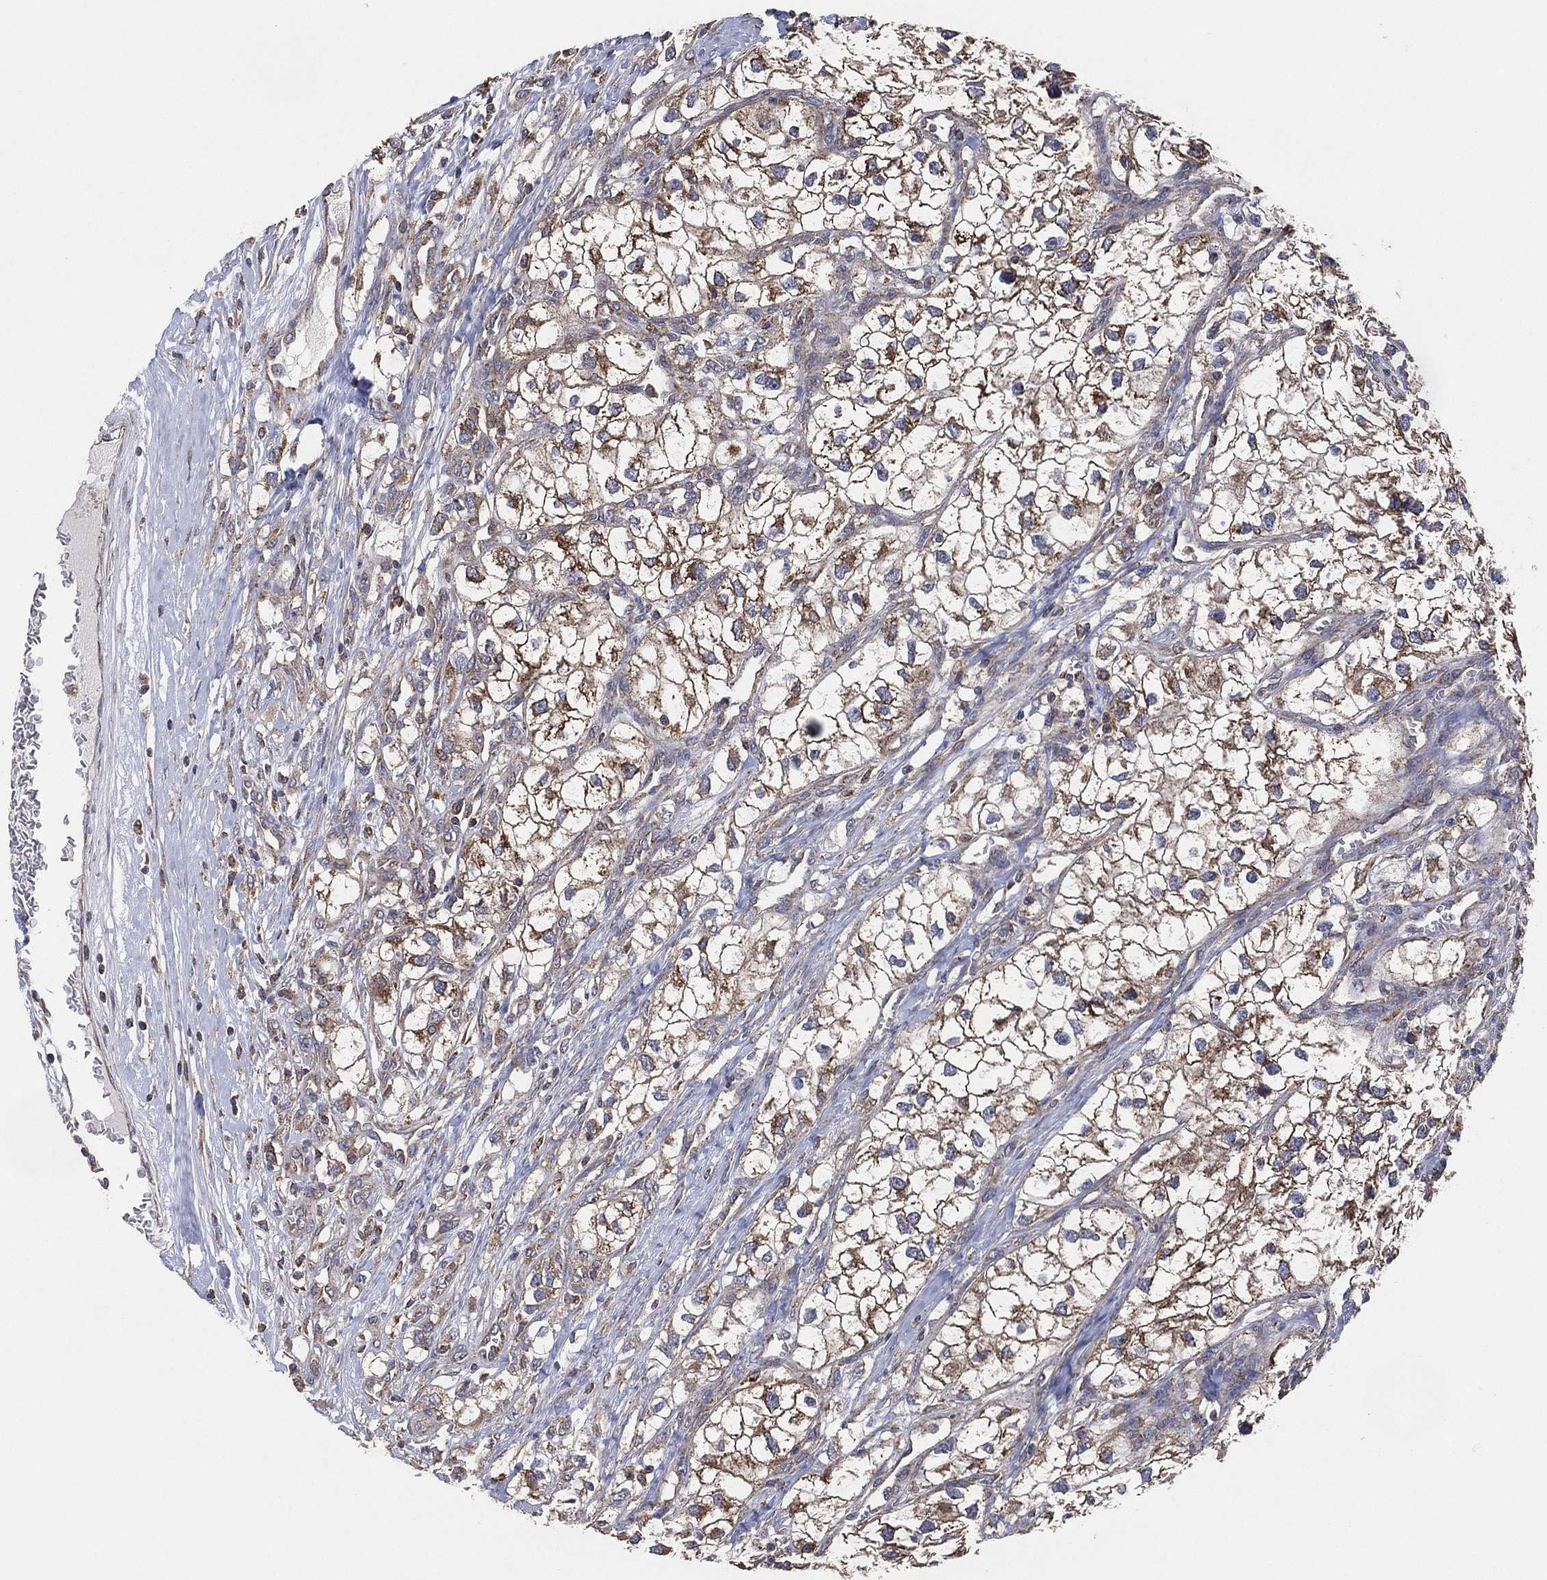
{"staining": {"intensity": "moderate", "quantity": "25%-75%", "location": "cytoplasmic/membranous"}, "tissue": "renal cancer", "cell_type": "Tumor cells", "image_type": "cancer", "snomed": [{"axis": "morphology", "description": "Adenocarcinoma, NOS"}, {"axis": "topography", "description": "Kidney"}], "caption": "Immunohistochemistry of renal cancer (adenocarcinoma) demonstrates medium levels of moderate cytoplasmic/membranous expression in about 25%-75% of tumor cells.", "gene": "LIMD1", "patient": {"sex": "male", "age": 59}}